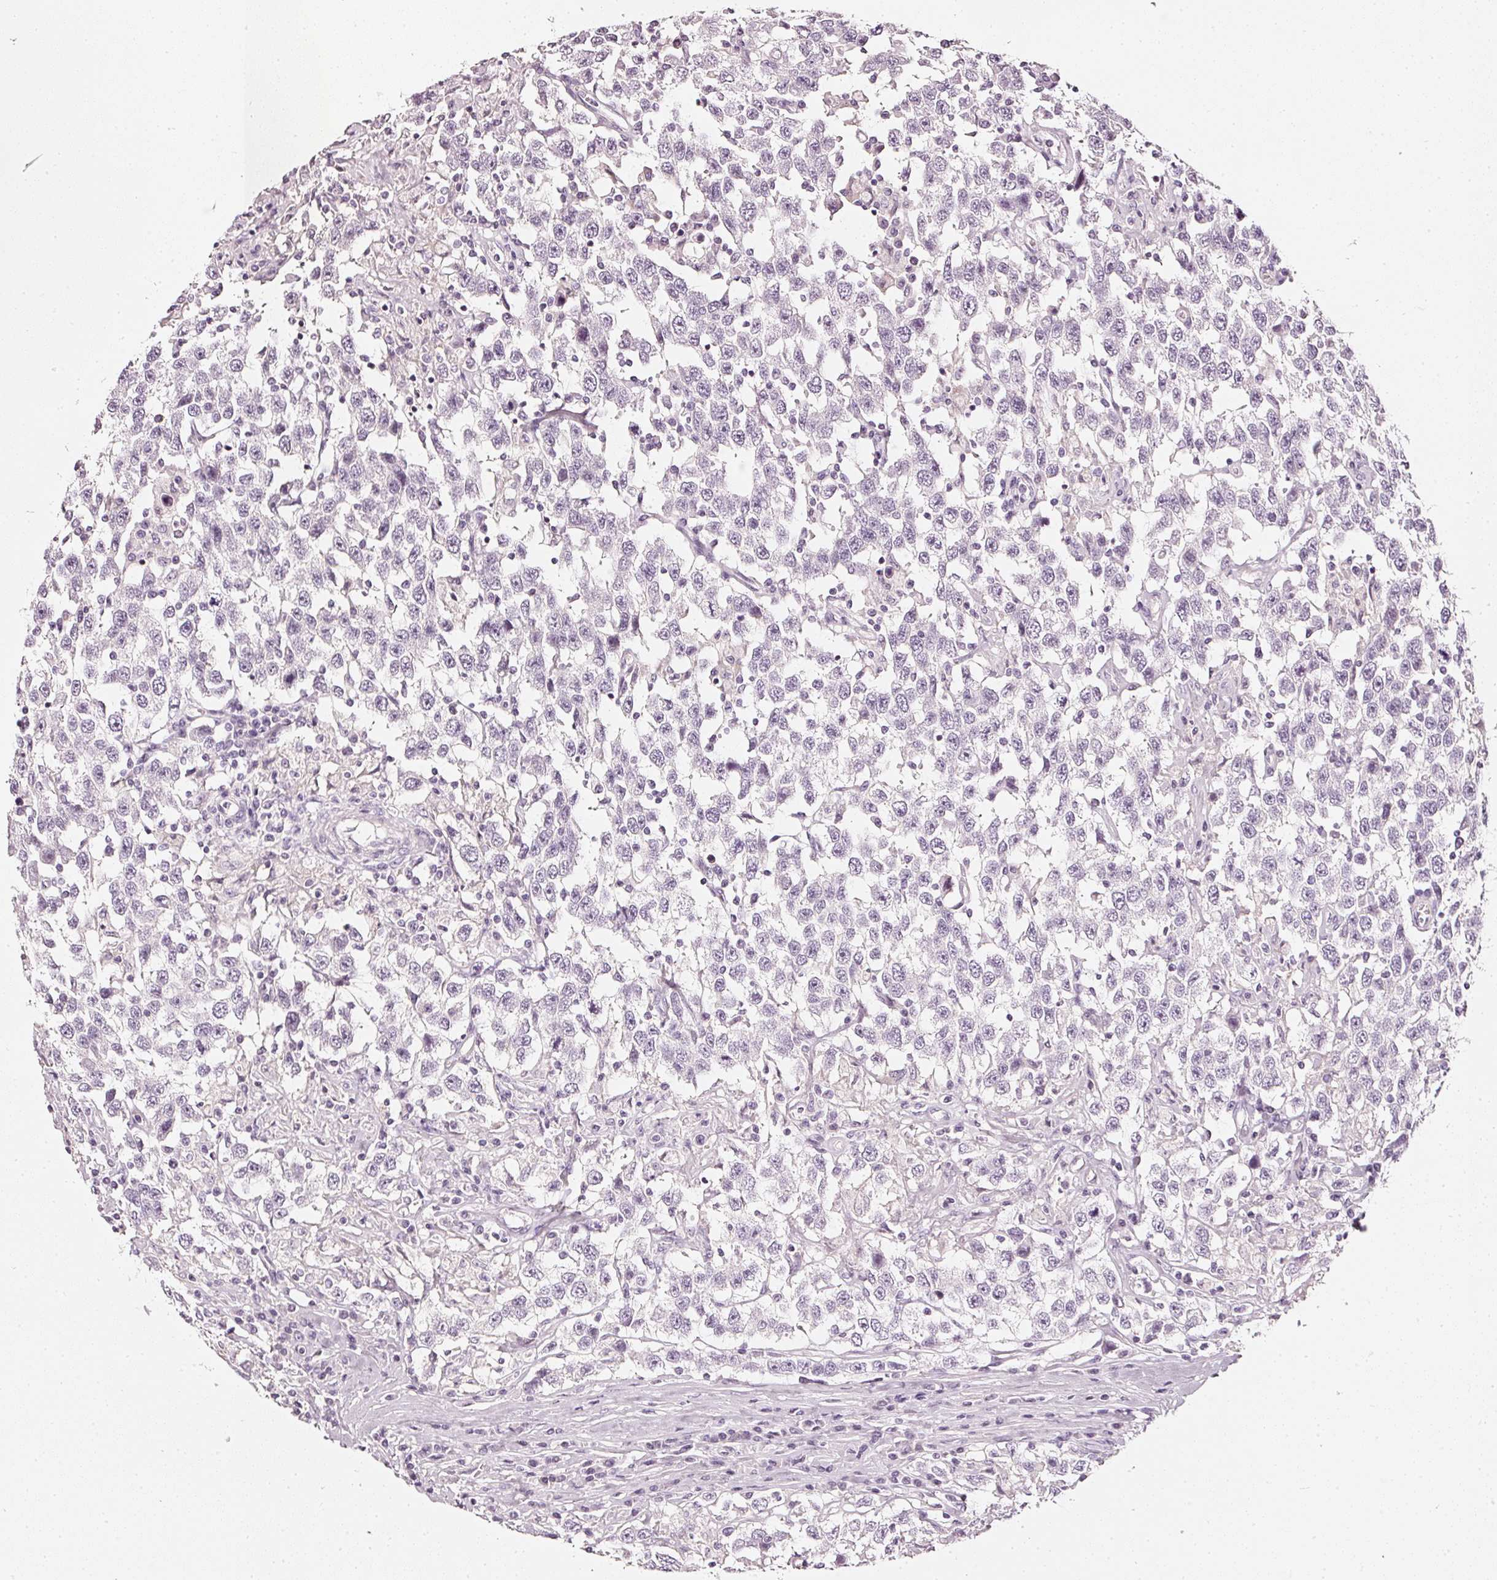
{"staining": {"intensity": "negative", "quantity": "none", "location": "none"}, "tissue": "testis cancer", "cell_type": "Tumor cells", "image_type": "cancer", "snomed": [{"axis": "morphology", "description": "Seminoma, NOS"}, {"axis": "topography", "description": "Testis"}], "caption": "DAB immunohistochemical staining of seminoma (testis) shows no significant positivity in tumor cells.", "gene": "CNP", "patient": {"sex": "male", "age": 41}}